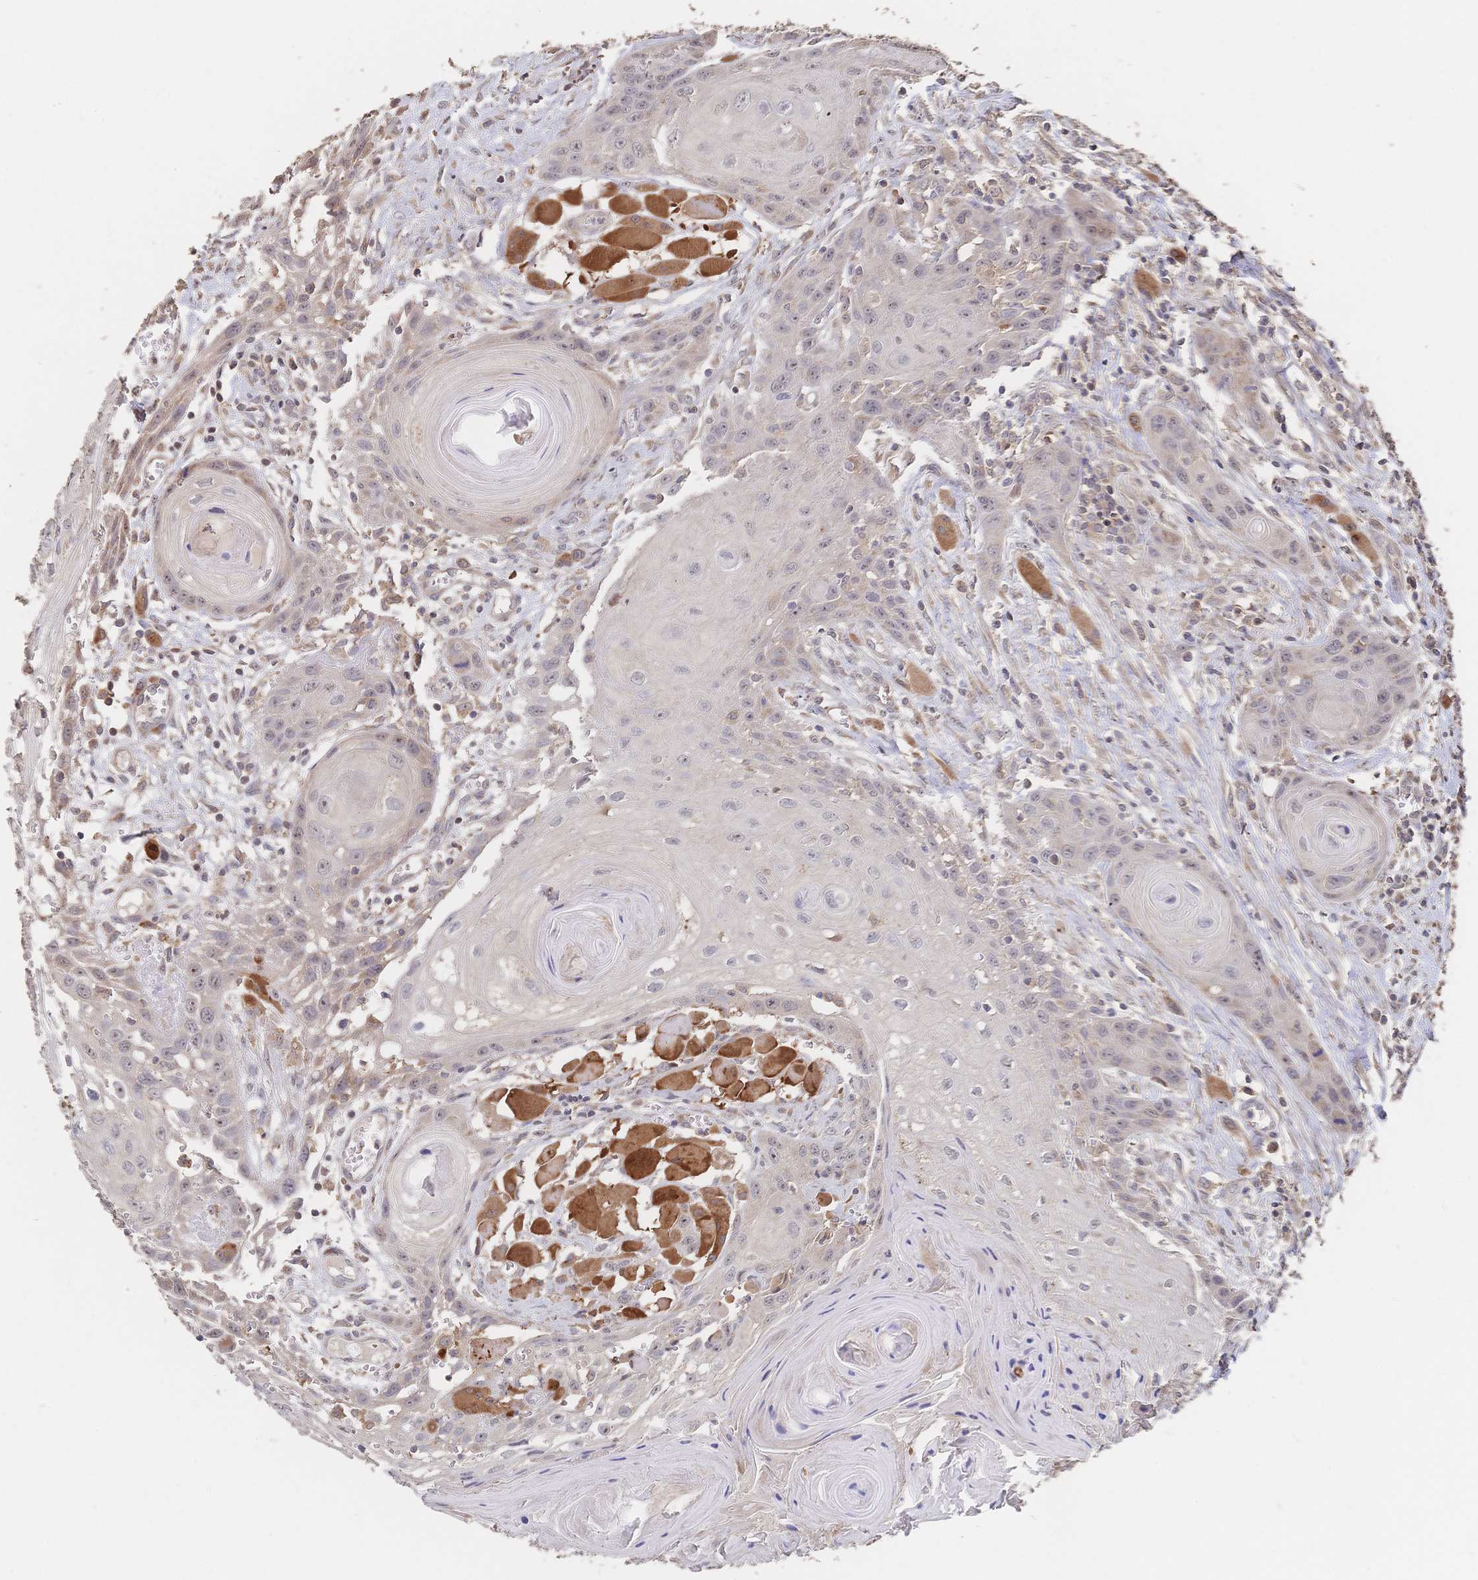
{"staining": {"intensity": "negative", "quantity": "none", "location": "none"}, "tissue": "head and neck cancer", "cell_type": "Tumor cells", "image_type": "cancer", "snomed": [{"axis": "morphology", "description": "Squamous cell carcinoma, NOS"}, {"axis": "topography", "description": "Oral tissue"}, {"axis": "topography", "description": "Head-Neck"}], "caption": "DAB (3,3'-diaminobenzidine) immunohistochemical staining of head and neck cancer demonstrates no significant positivity in tumor cells. The staining was performed using DAB (3,3'-diaminobenzidine) to visualize the protein expression in brown, while the nuclei were stained in blue with hematoxylin (Magnification: 20x).", "gene": "DNAJA4", "patient": {"sex": "male", "age": 58}}